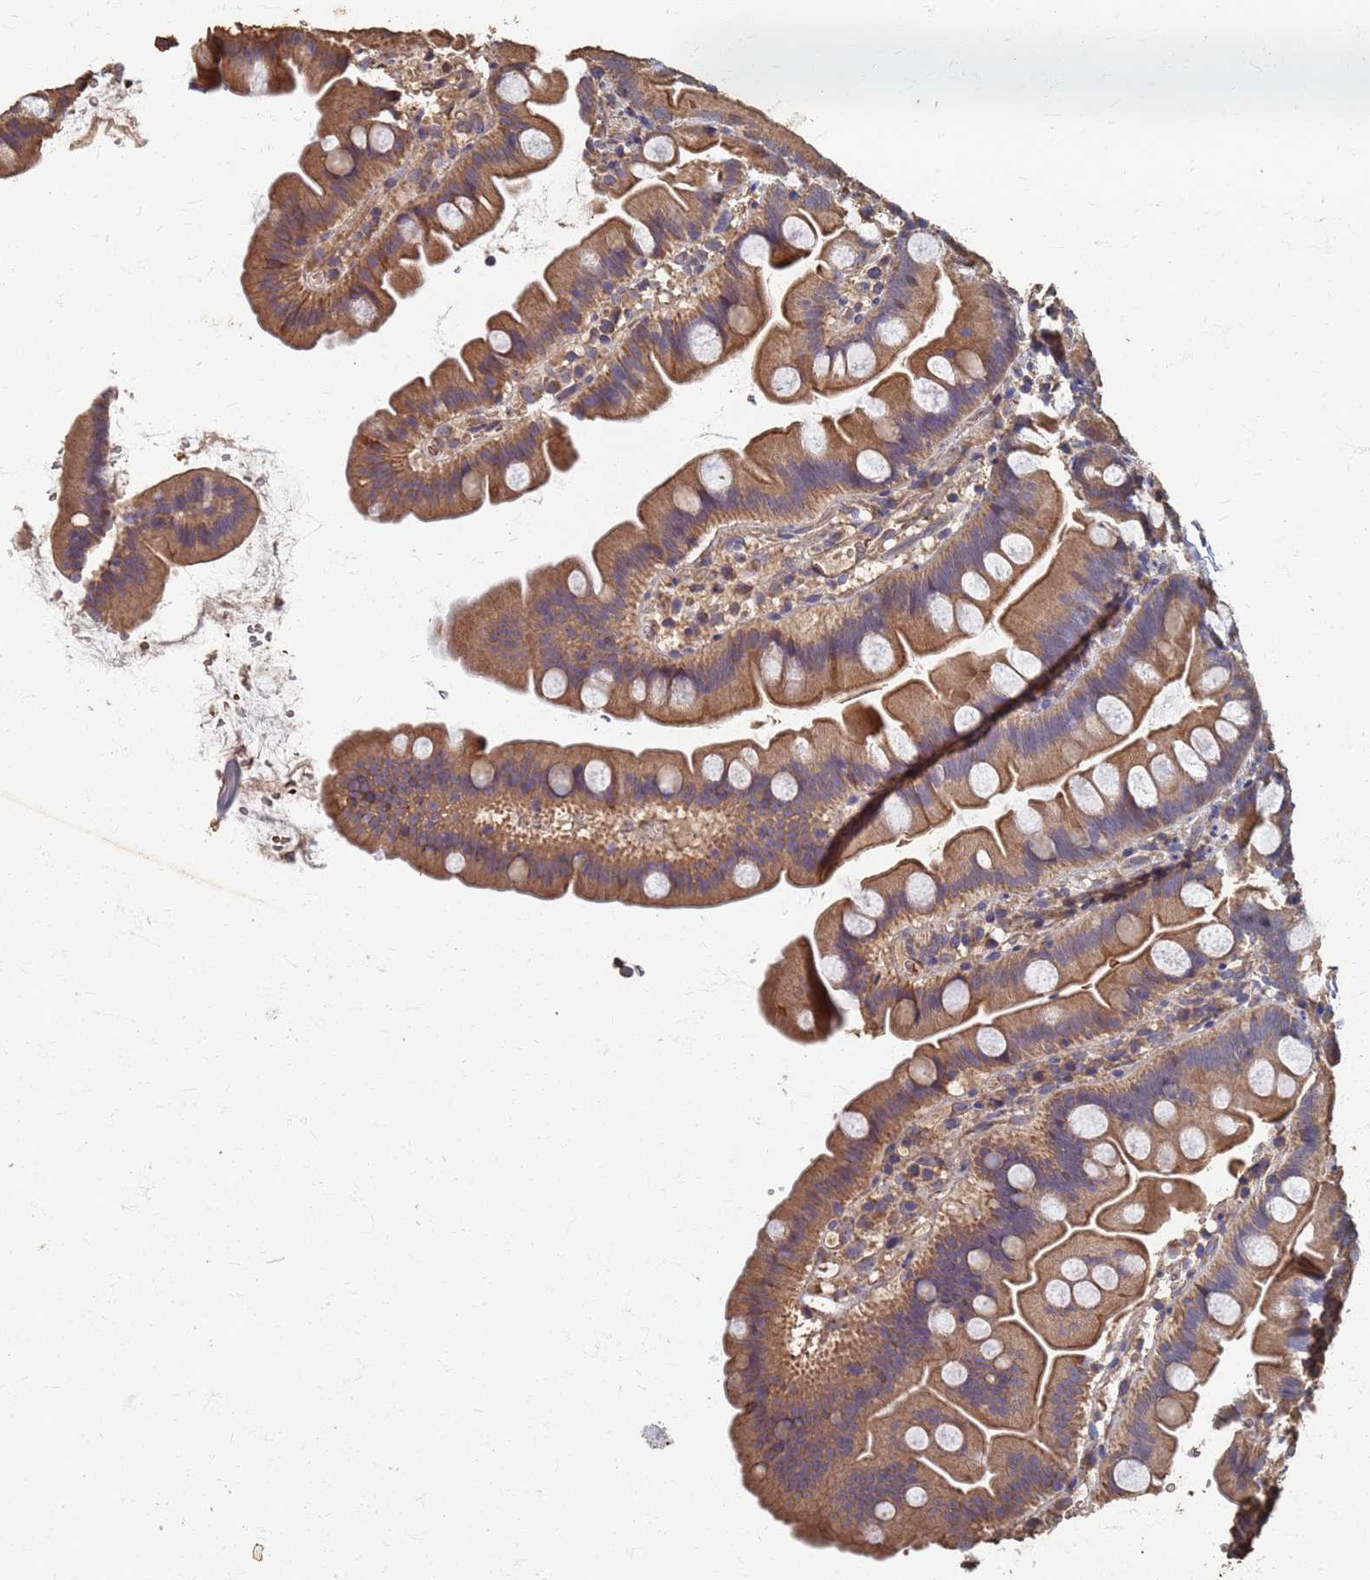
{"staining": {"intensity": "moderate", "quantity": ">75%", "location": "cytoplasmic/membranous"}, "tissue": "small intestine", "cell_type": "Glandular cells", "image_type": "normal", "snomed": [{"axis": "morphology", "description": "Normal tissue, NOS"}, {"axis": "topography", "description": "Small intestine"}], "caption": "Human small intestine stained with a brown dye shows moderate cytoplasmic/membranous positive staining in about >75% of glandular cells.", "gene": "DPH5", "patient": {"sex": "female", "age": 68}}